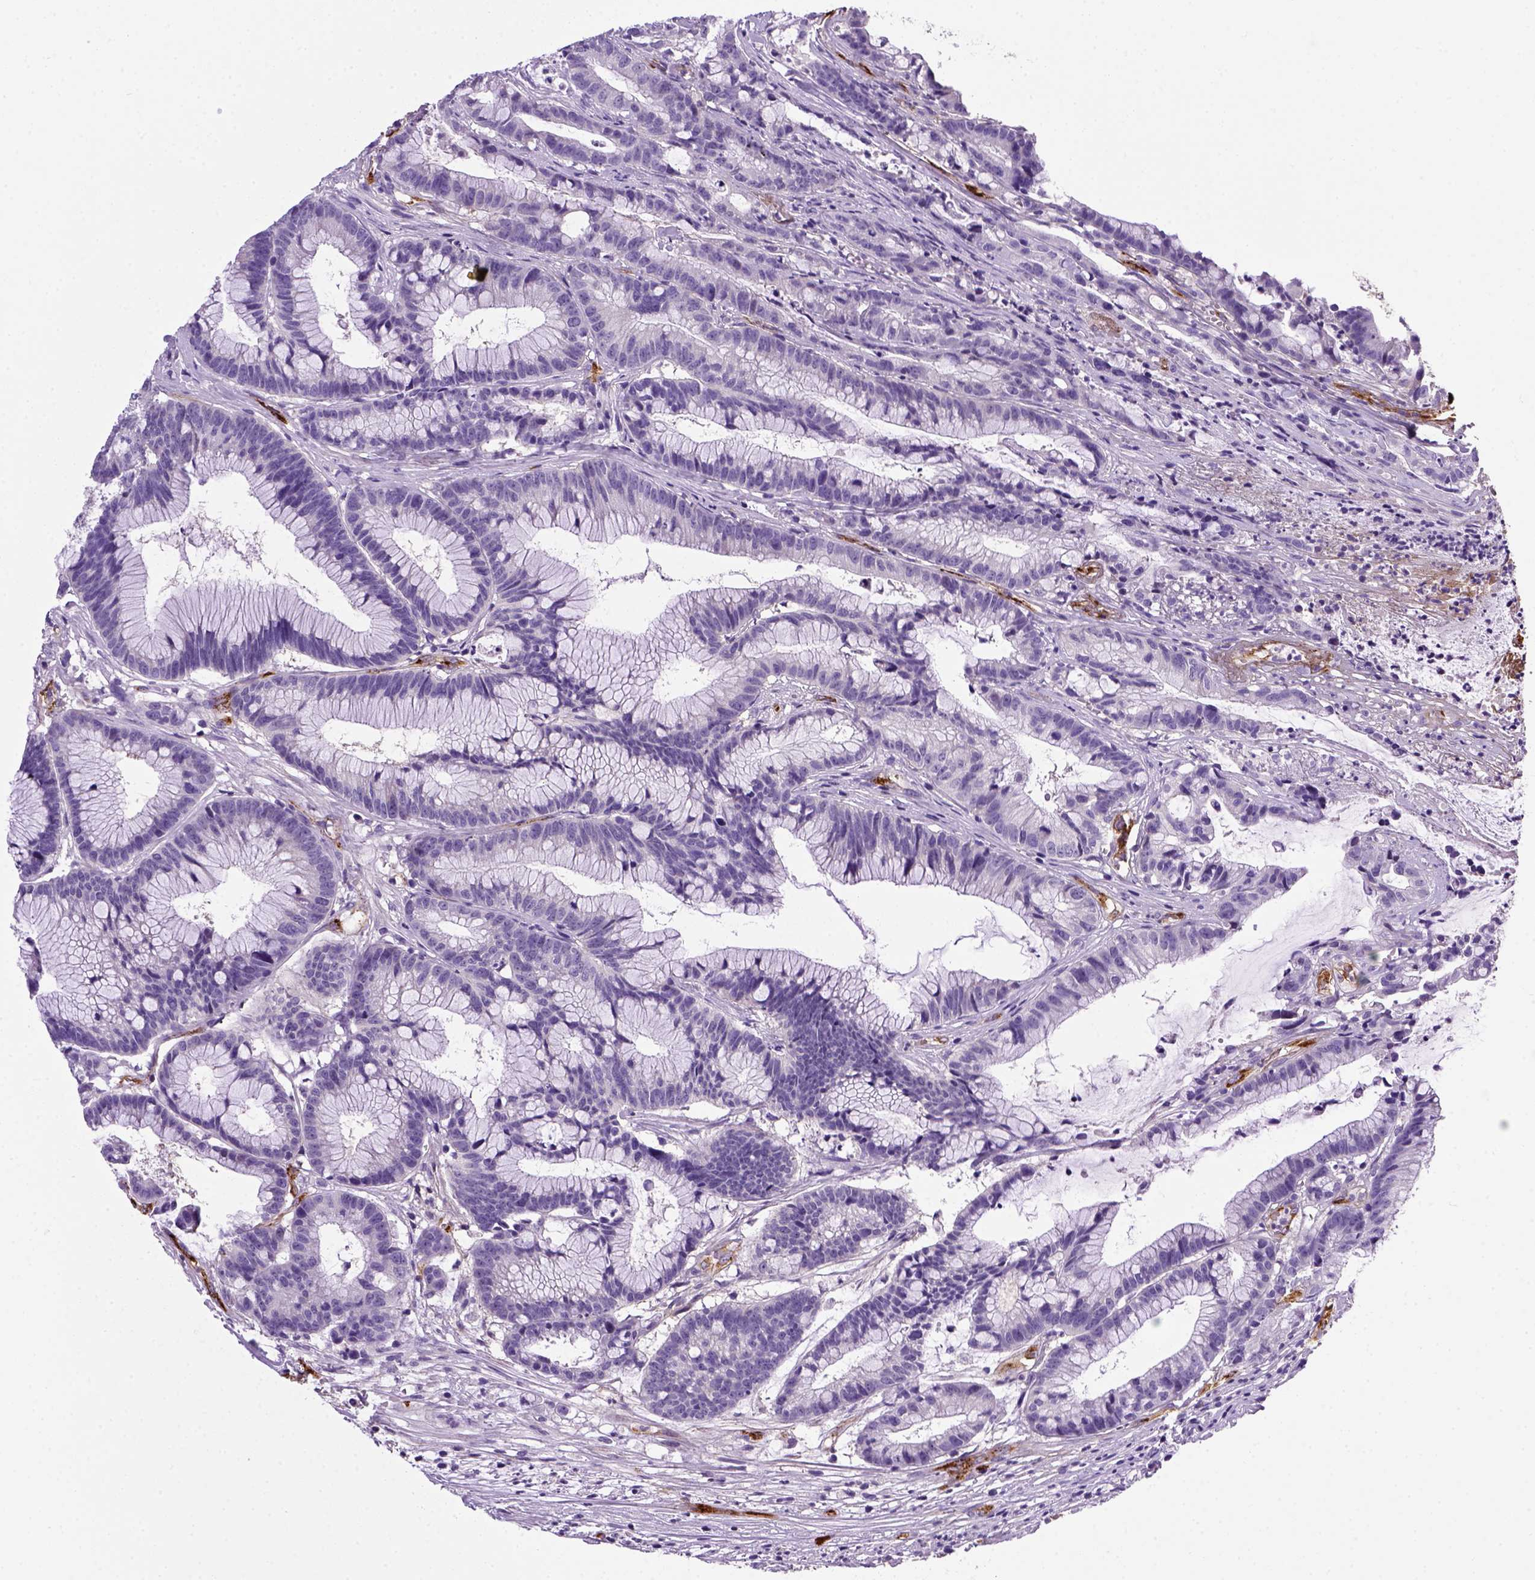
{"staining": {"intensity": "negative", "quantity": "none", "location": "none"}, "tissue": "colorectal cancer", "cell_type": "Tumor cells", "image_type": "cancer", "snomed": [{"axis": "morphology", "description": "Adenocarcinoma, NOS"}, {"axis": "topography", "description": "Colon"}], "caption": "This is an IHC photomicrograph of colorectal cancer (adenocarcinoma). There is no staining in tumor cells.", "gene": "VWF", "patient": {"sex": "female", "age": 78}}